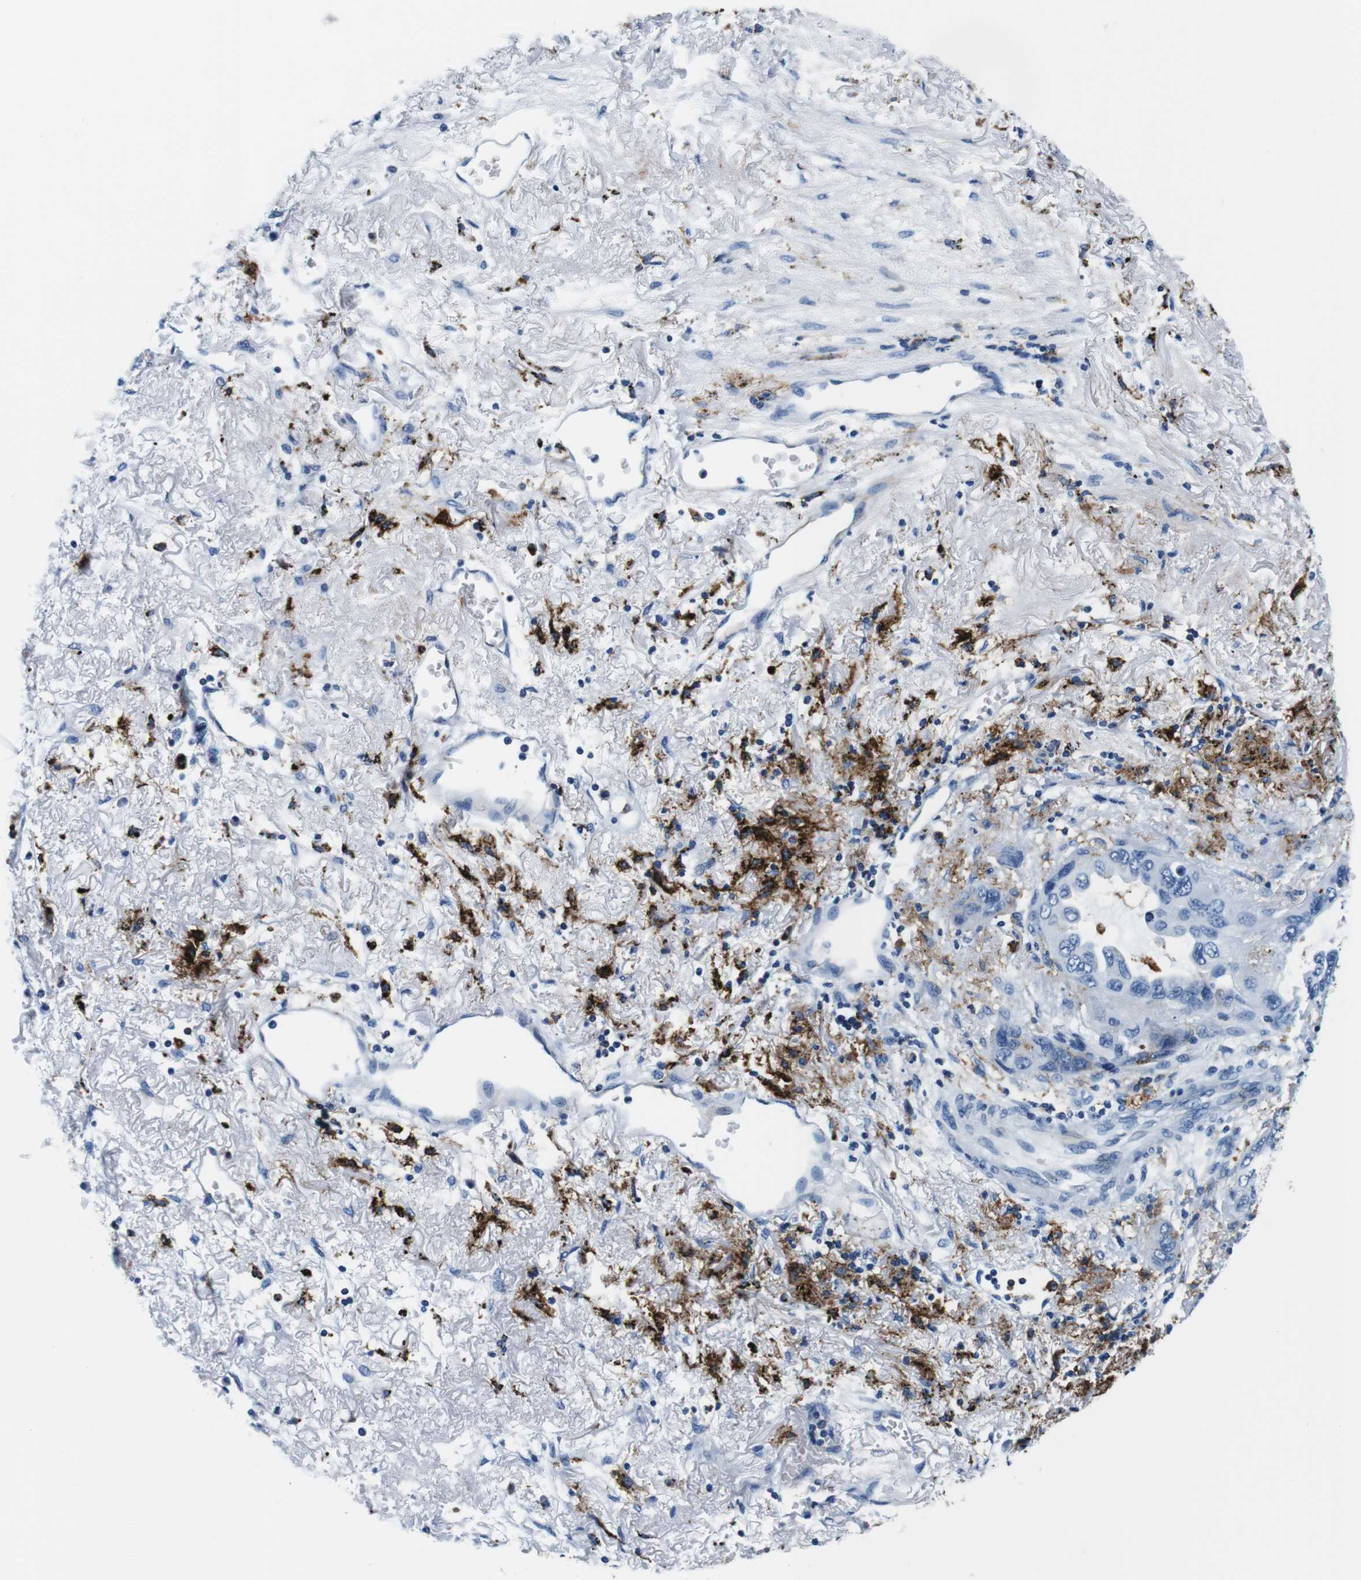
{"staining": {"intensity": "negative", "quantity": "none", "location": "none"}, "tissue": "lung cancer", "cell_type": "Tumor cells", "image_type": "cancer", "snomed": [{"axis": "morphology", "description": "Squamous cell carcinoma, NOS"}, {"axis": "topography", "description": "Lung"}], "caption": "High power microscopy histopathology image of an IHC histopathology image of lung cancer, revealing no significant staining in tumor cells. Nuclei are stained in blue.", "gene": "HLA-DRB1", "patient": {"sex": "female", "age": 73}}